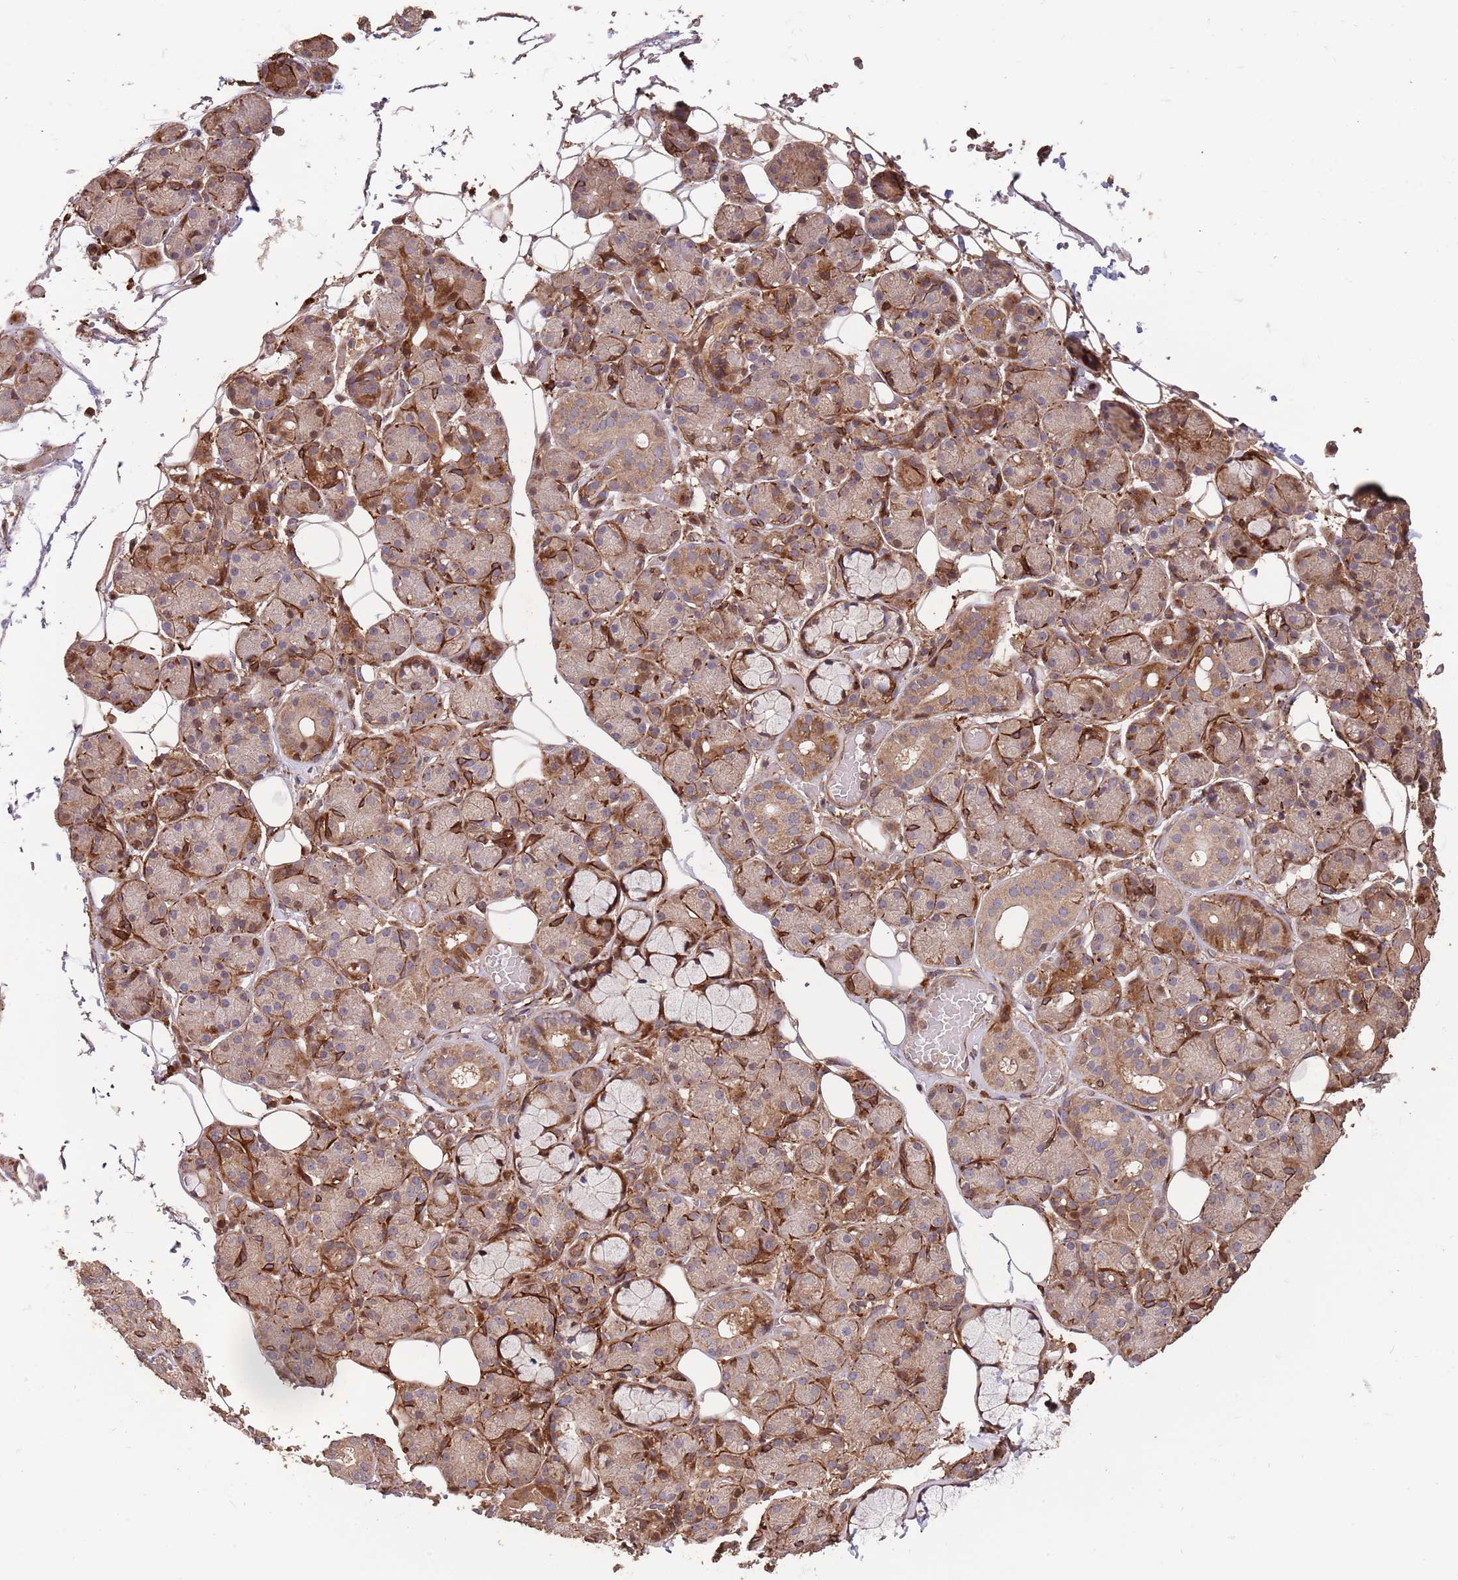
{"staining": {"intensity": "moderate", "quantity": "25%-75%", "location": "cytoplasmic/membranous"}, "tissue": "salivary gland", "cell_type": "Glandular cells", "image_type": "normal", "snomed": [{"axis": "morphology", "description": "Normal tissue, NOS"}, {"axis": "topography", "description": "Salivary gland"}], "caption": "Brown immunohistochemical staining in benign human salivary gland reveals moderate cytoplasmic/membranous positivity in approximately 25%-75% of glandular cells. Nuclei are stained in blue.", "gene": "ZNF428", "patient": {"sex": "male", "age": 63}}